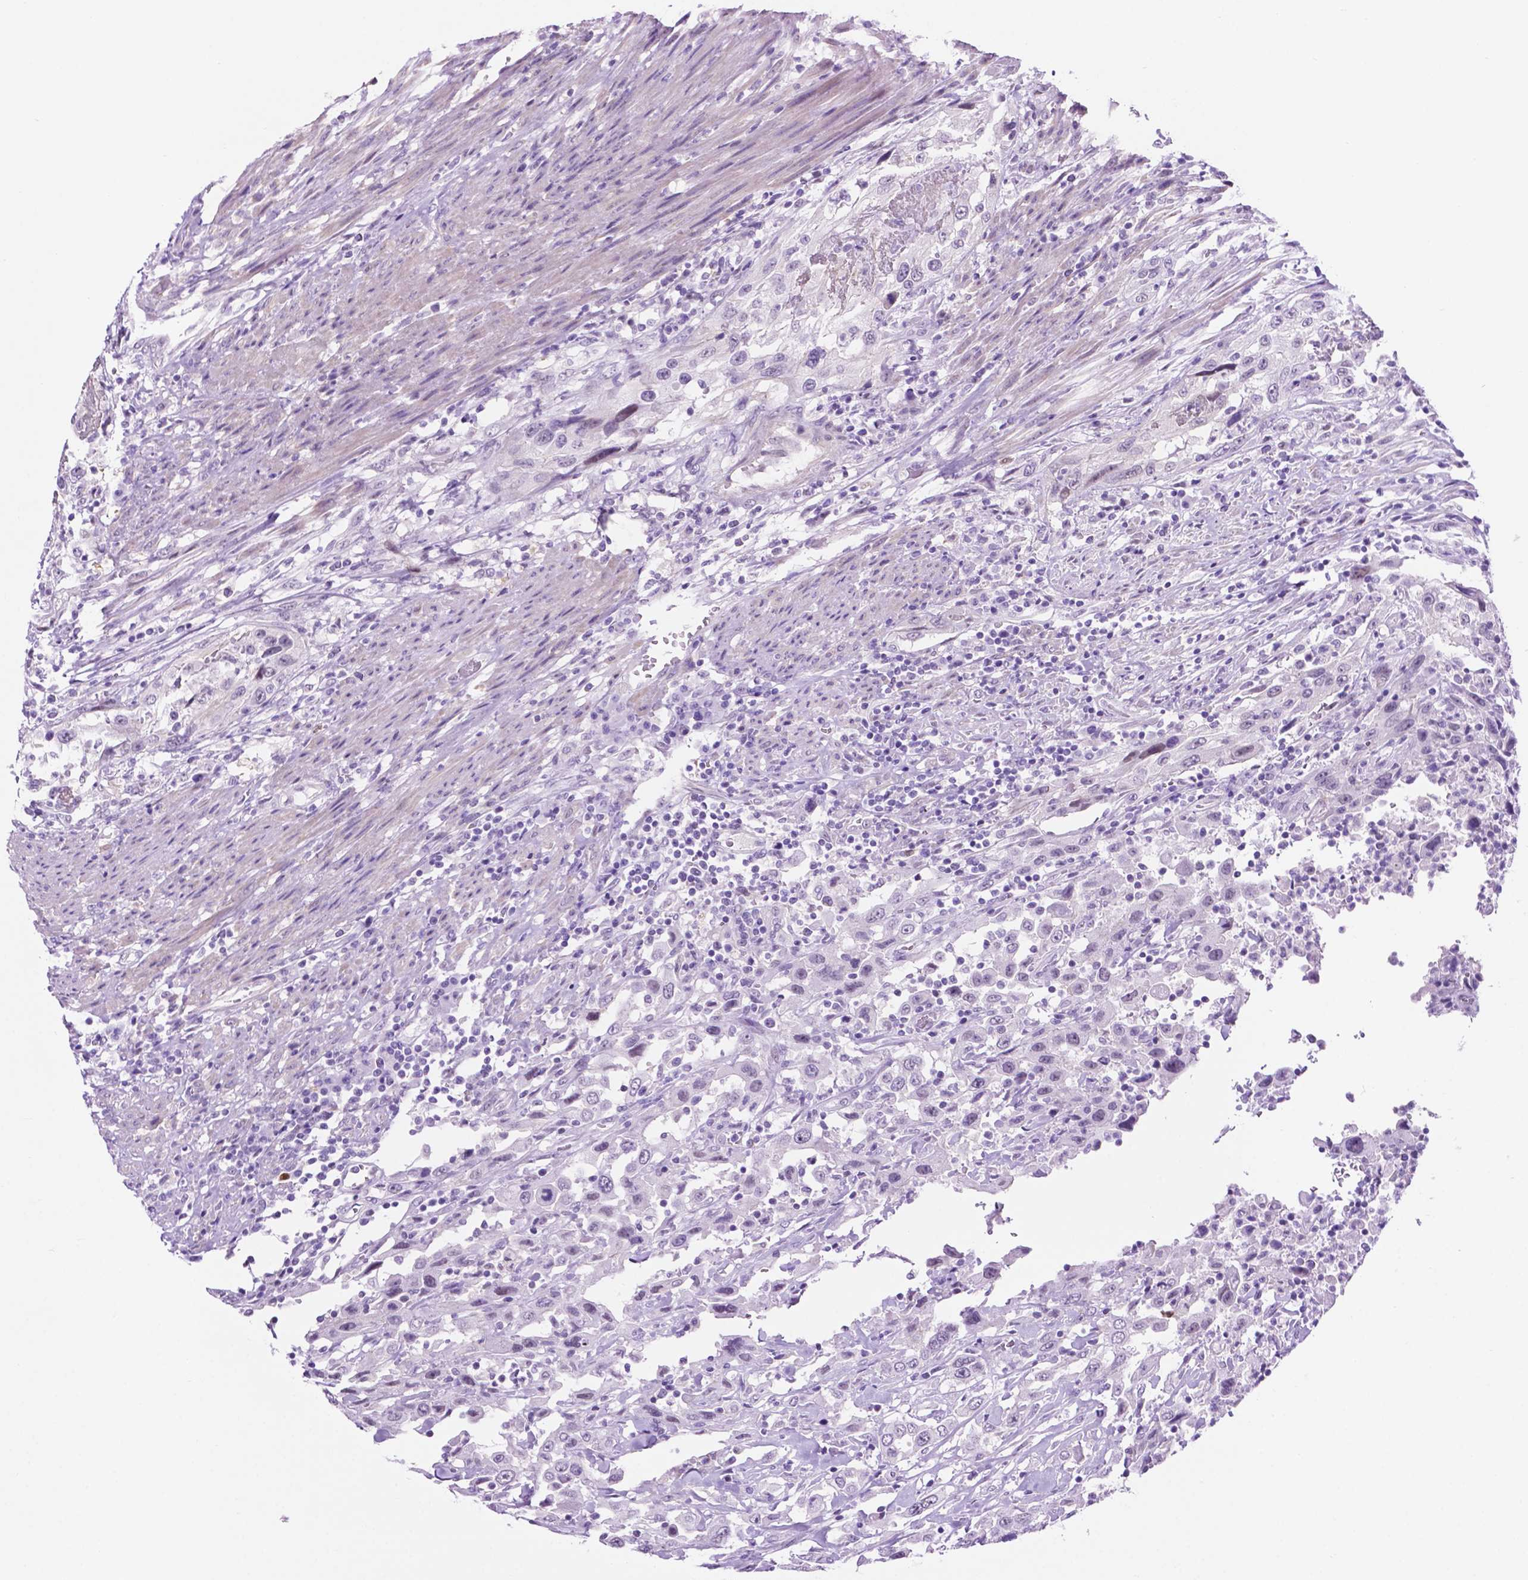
{"staining": {"intensity": "negative", "quantity": "none", "location": "none"}, "tissue": "urothelial cancer", "cell_type": "Tumor cells", "image_type": "cancer", "snomed": [{"axis": "morphology", "description": "Urothelial carcinoma, High grade"}, {"axis": "topography", "description": "Urinary bladder"}], "caption": "Urothelial carcinoma (high-grade) was stained to show a protein in brown. There is no significant positivity in tumor cells. The staining is performed using DAB brown chromogen with nuclei counter-stained in using hematoxylin.", "gene": "ACY3", "patient": {"sex": "male", "age": 61}}